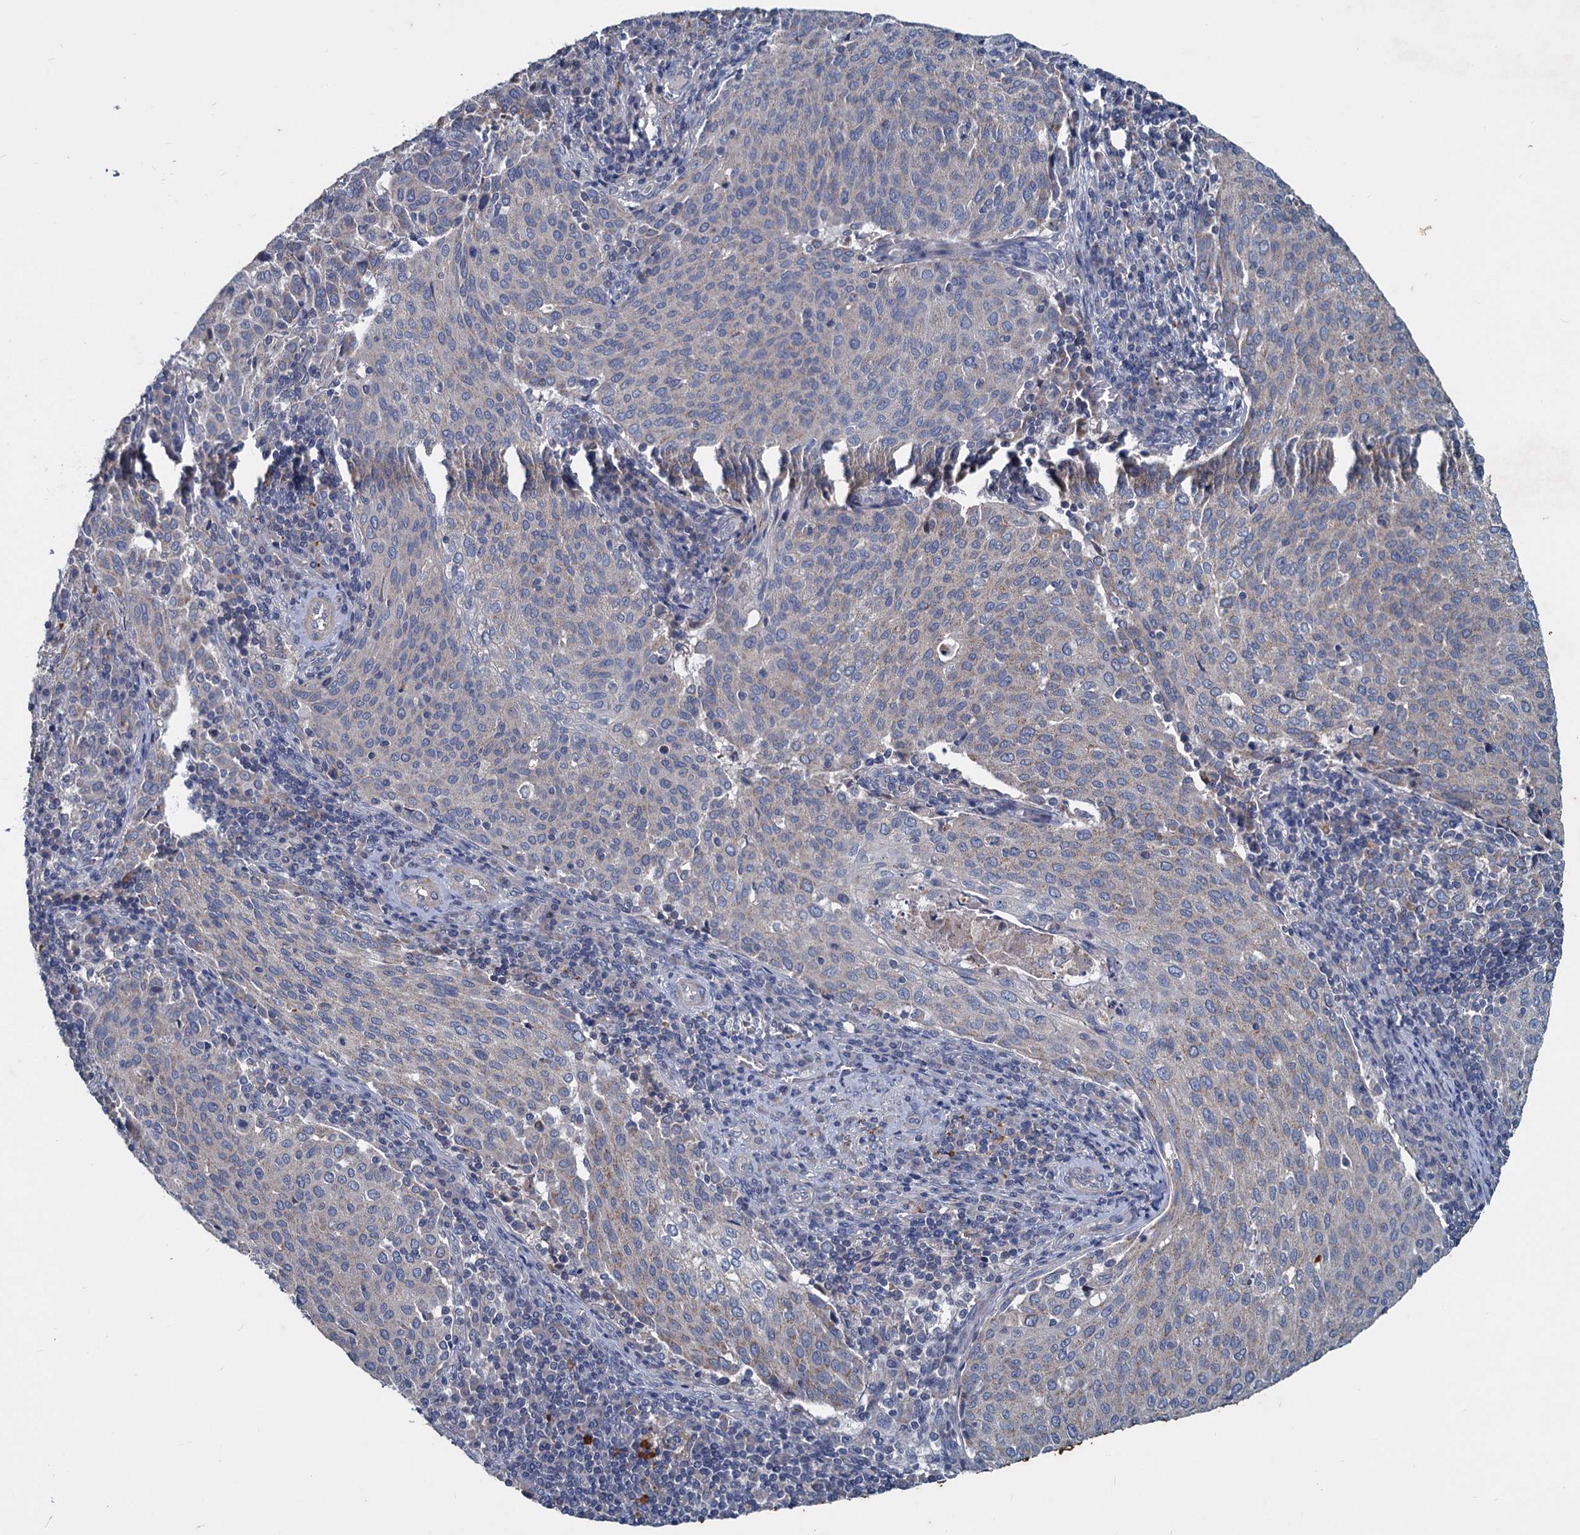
{"staining": {"intensity": "negative", "quantity": "none", "location": "none"}, "tissue": "cervical cancer", "cell_type": "Tumor cells", "image_type": "cancer", "snomed": [{"axis": "morphology", "description": "Squamous cell carcinoma, NOS"}, {"axis": "topography", "description": "Cervix"}], "caption": "IHC histopathology image of neoplastic tissue: human cervical cancer stained with DAB exhibits no significant protein expression in tumor cells.", "gene": "SLC2A7", "patient": {"sex": "female", "age": 46}}